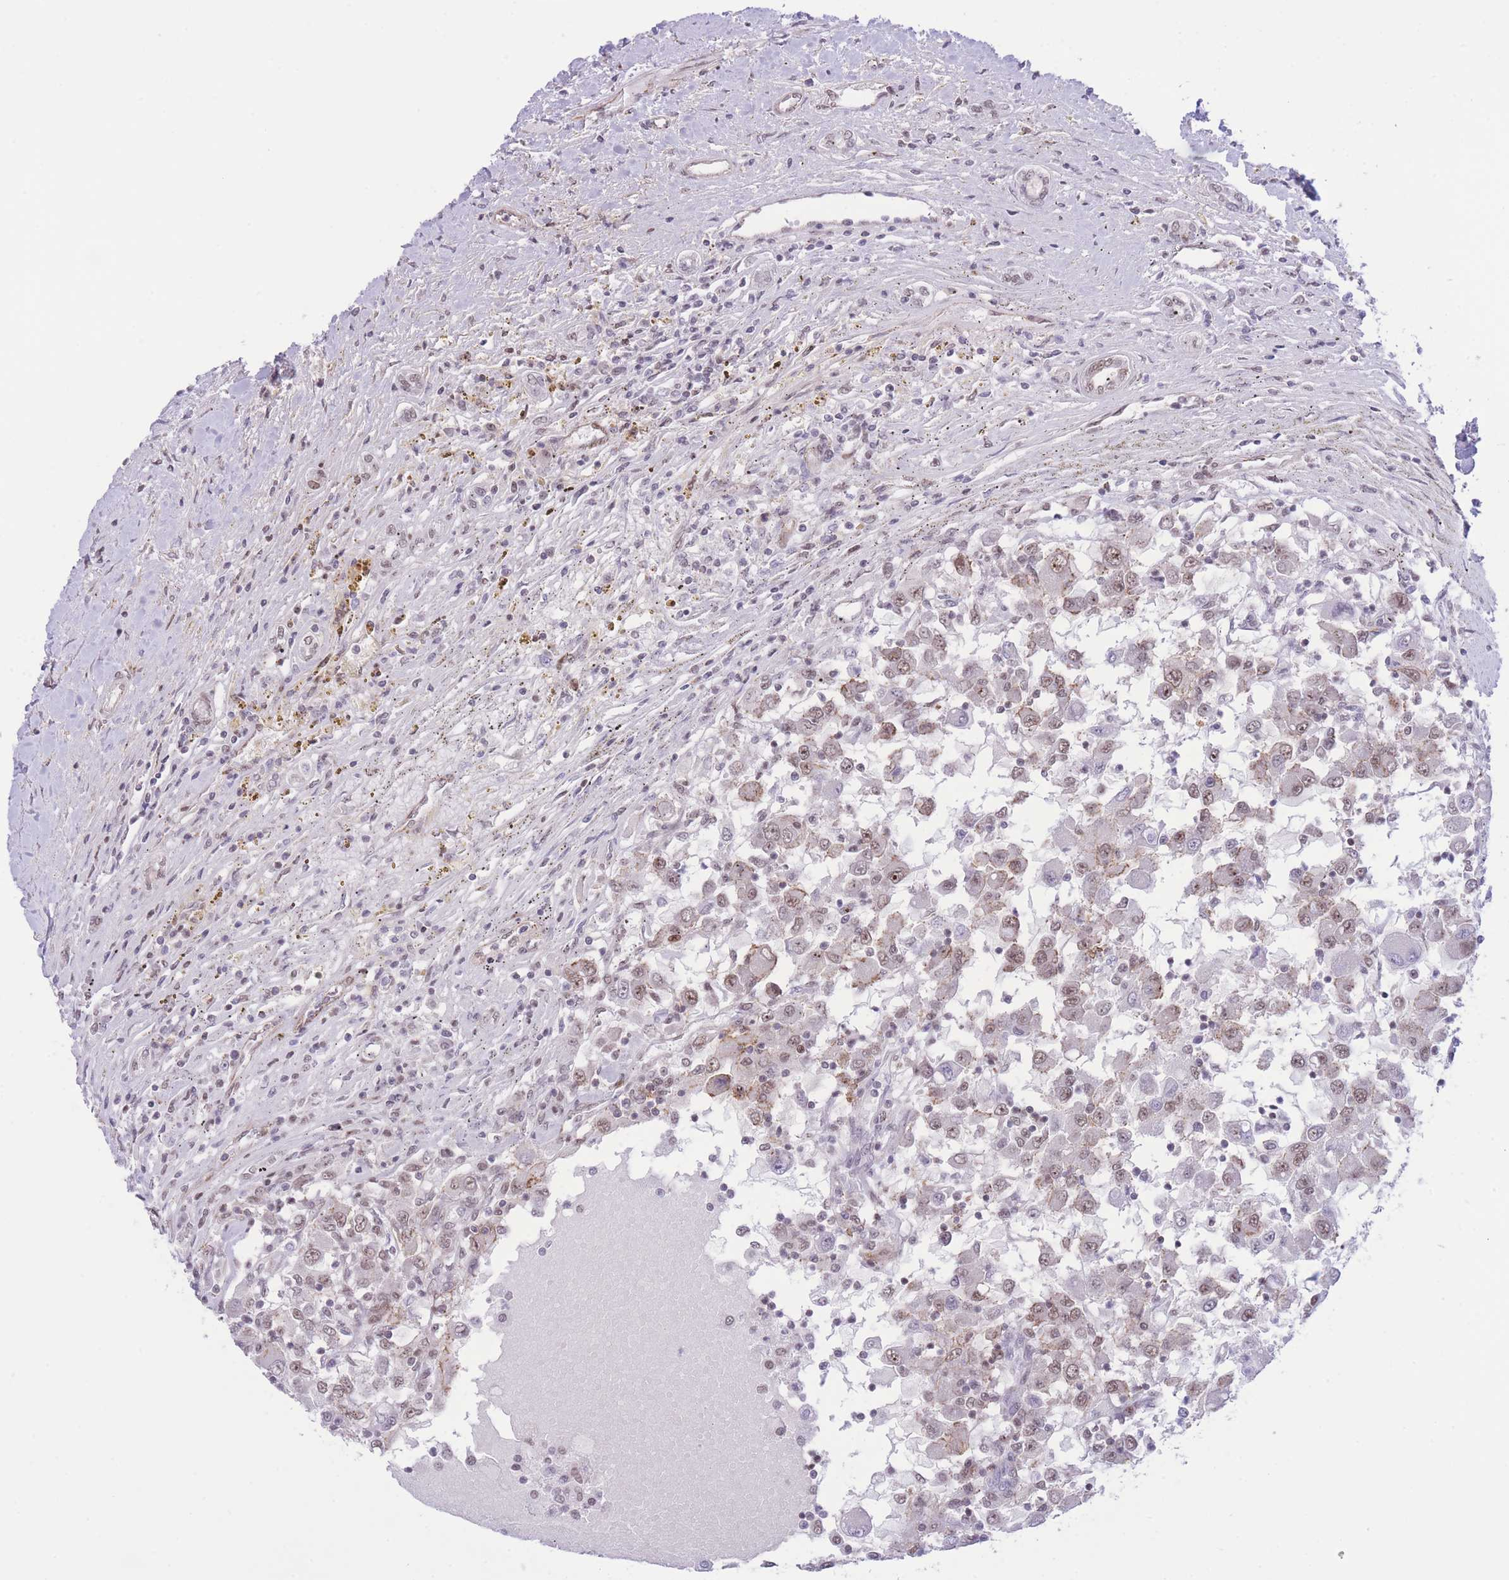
{"staining": {"intensity": "weak", "quantity": "25%-75%", "location": "nuclear"}, "tissue": "renal cancer", "cell_type": "Tumor cells", "image_type": "cancer", "snomed": [{"axis": "morphology", "description": "Adenocarcinoma, NOS"}, {"axis": "topography", "description": "Kidney"}], "caption": "Weak nuclear staining is present in approximately 25%-75% of tumor cells in adenocarcinoma (renal).", "gene": "PCIF1", "patient": {"sex": "female", "age": 67}}